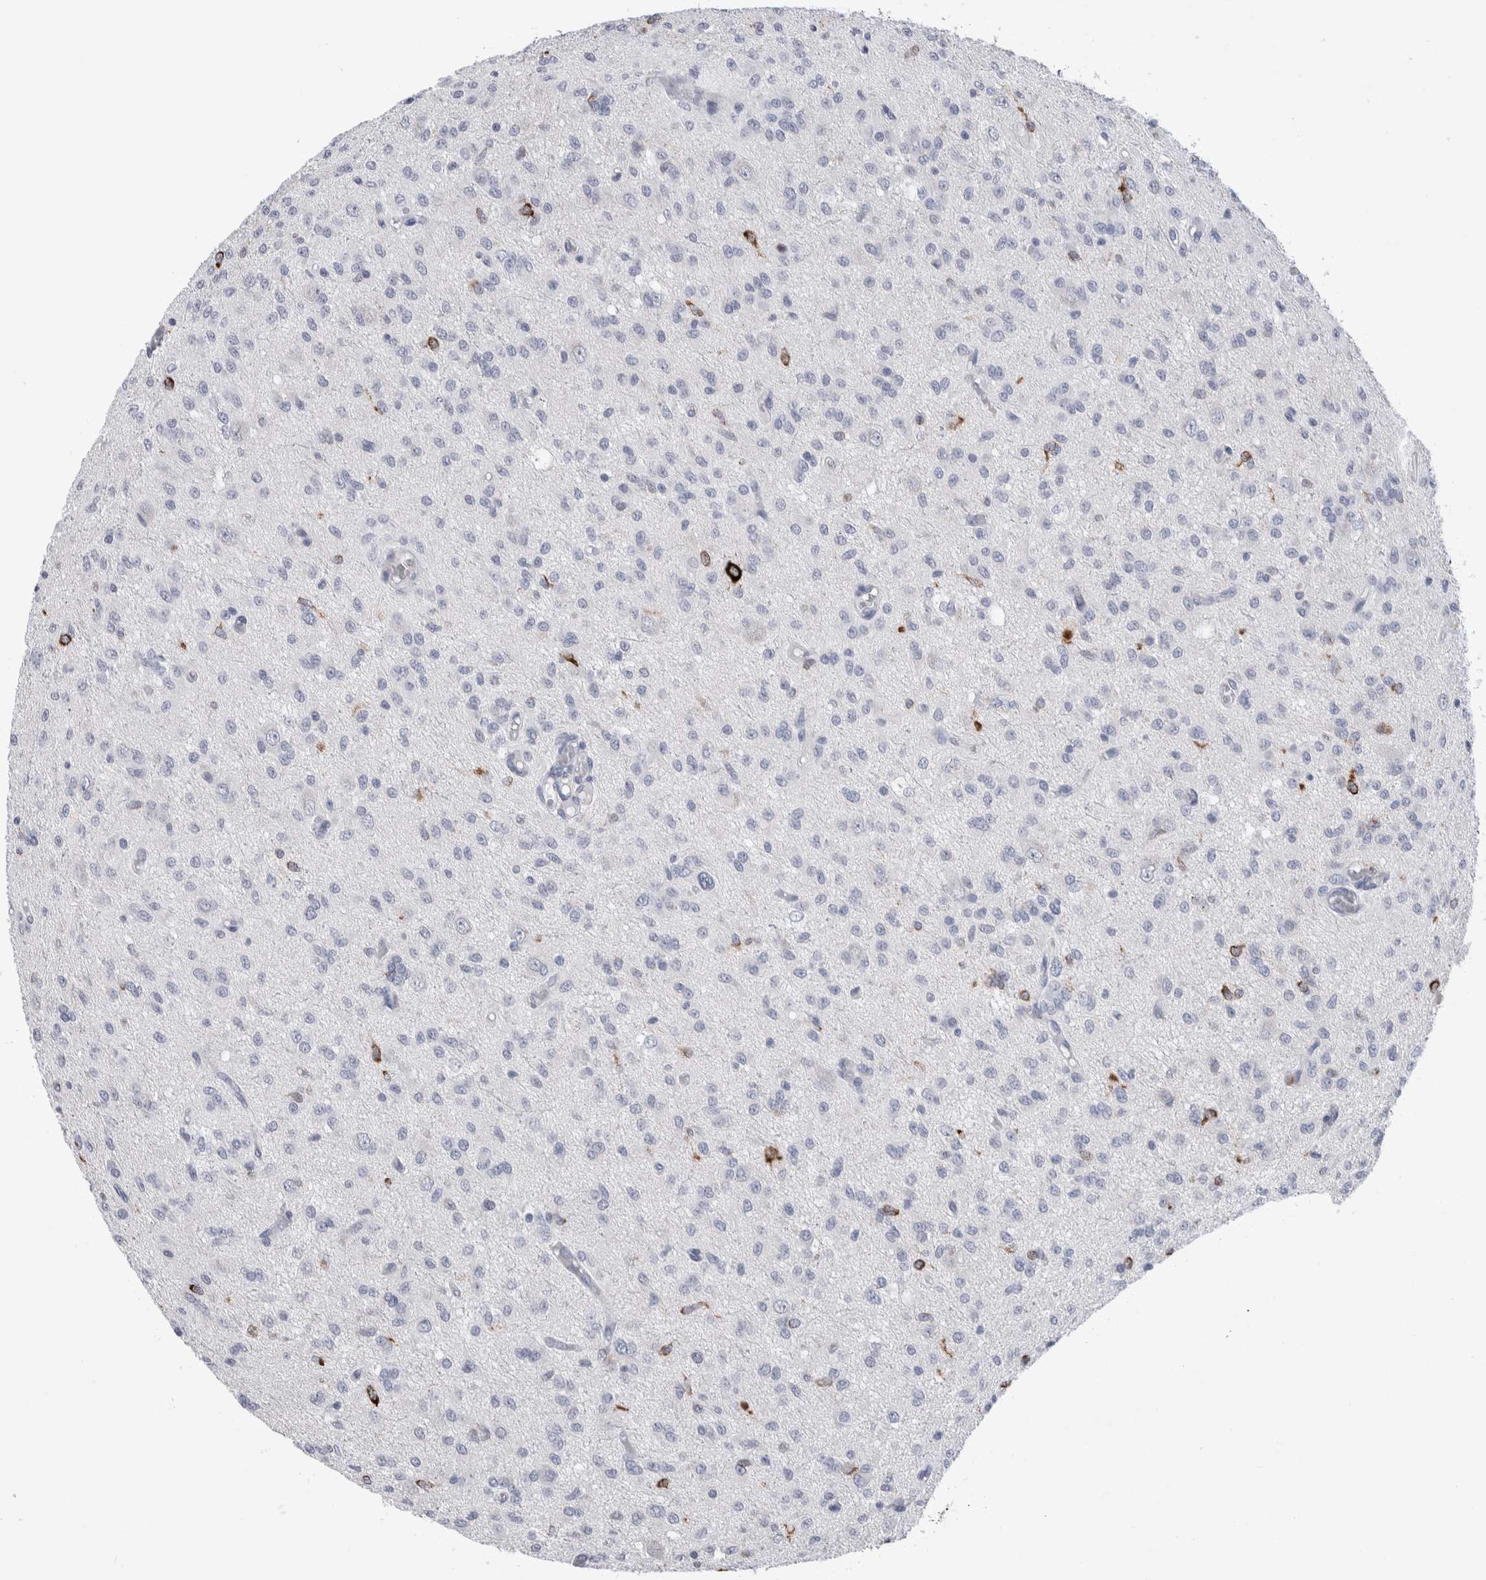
{"staining": {"intensity": "strong", "quantity": "<25%", "location": "cytoplasmic/membranous"}, "tissue": "glioma", "cell_type": "Tumor cells", "image_type": "cancer", "snomed": [{"axis": "morphology", "description": "Glioma, malignant, High grade"}, {"axis": "topography", "description": "Brain"}], "caption": "This is an image of immunohistochemistry staining of malignant high-grade glioma, which shows strong positivity in the cytoplasmic/membranous of tumor cells.", "gene": "LURAP1L", "patient": {"sex": "female", "age": 59}}